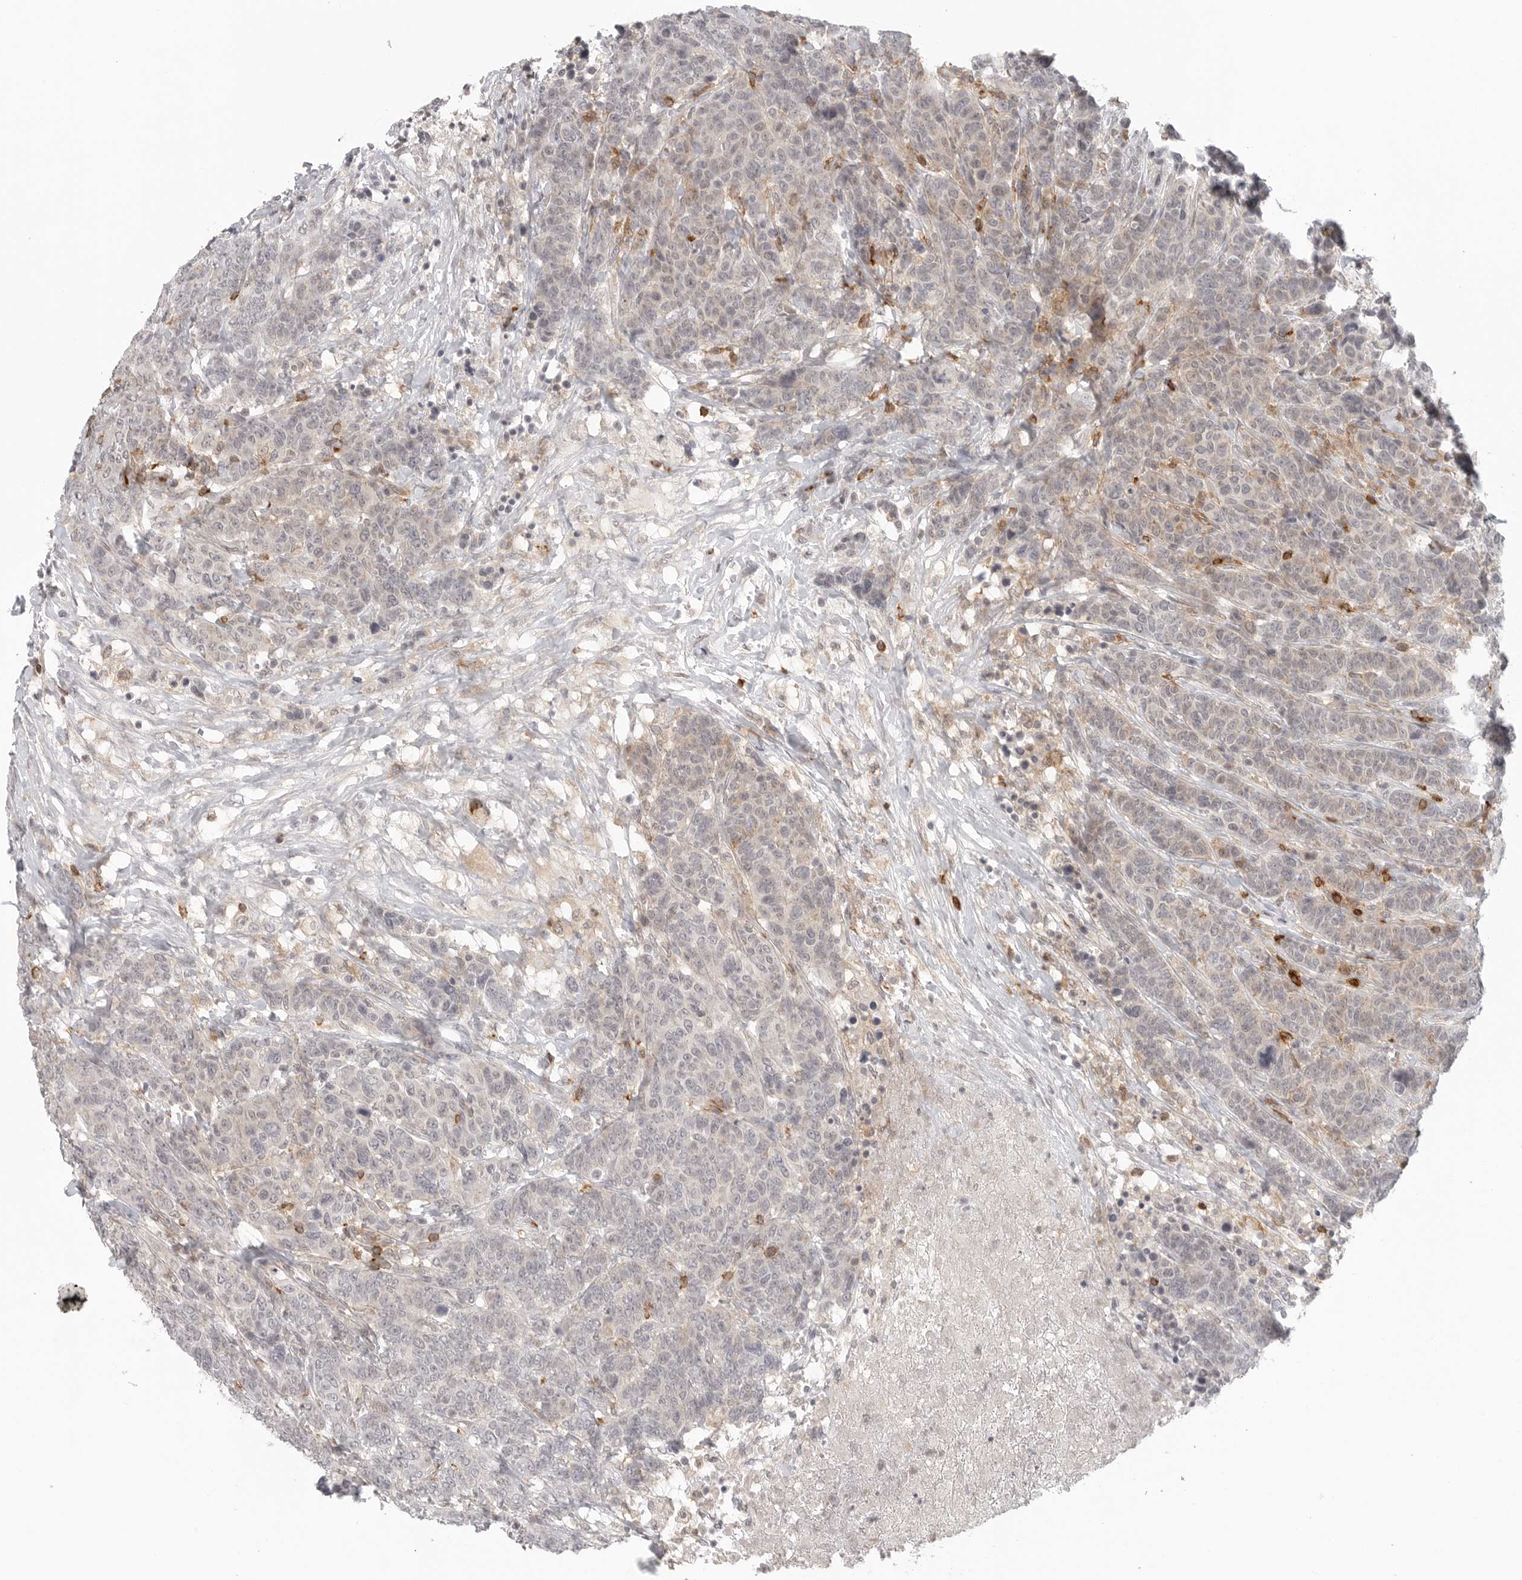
{"staining": {"intensity": "negative", "quantity": "none", "location": "none"}, "tissue": "breast cancer", "cell_type": "Tumor cells", "image_type": "cancer", "snomed": [{"axis": "morphology", "description": "Duct carcinoma"}, {"axis": "topography", "description": "Breast"}], "caption": "Protein analysis of breast cancer exhibits no significant staining in tumor cells.", "gene": "SH3KBP1", "patient": {"sex": "female", "age": 37}}